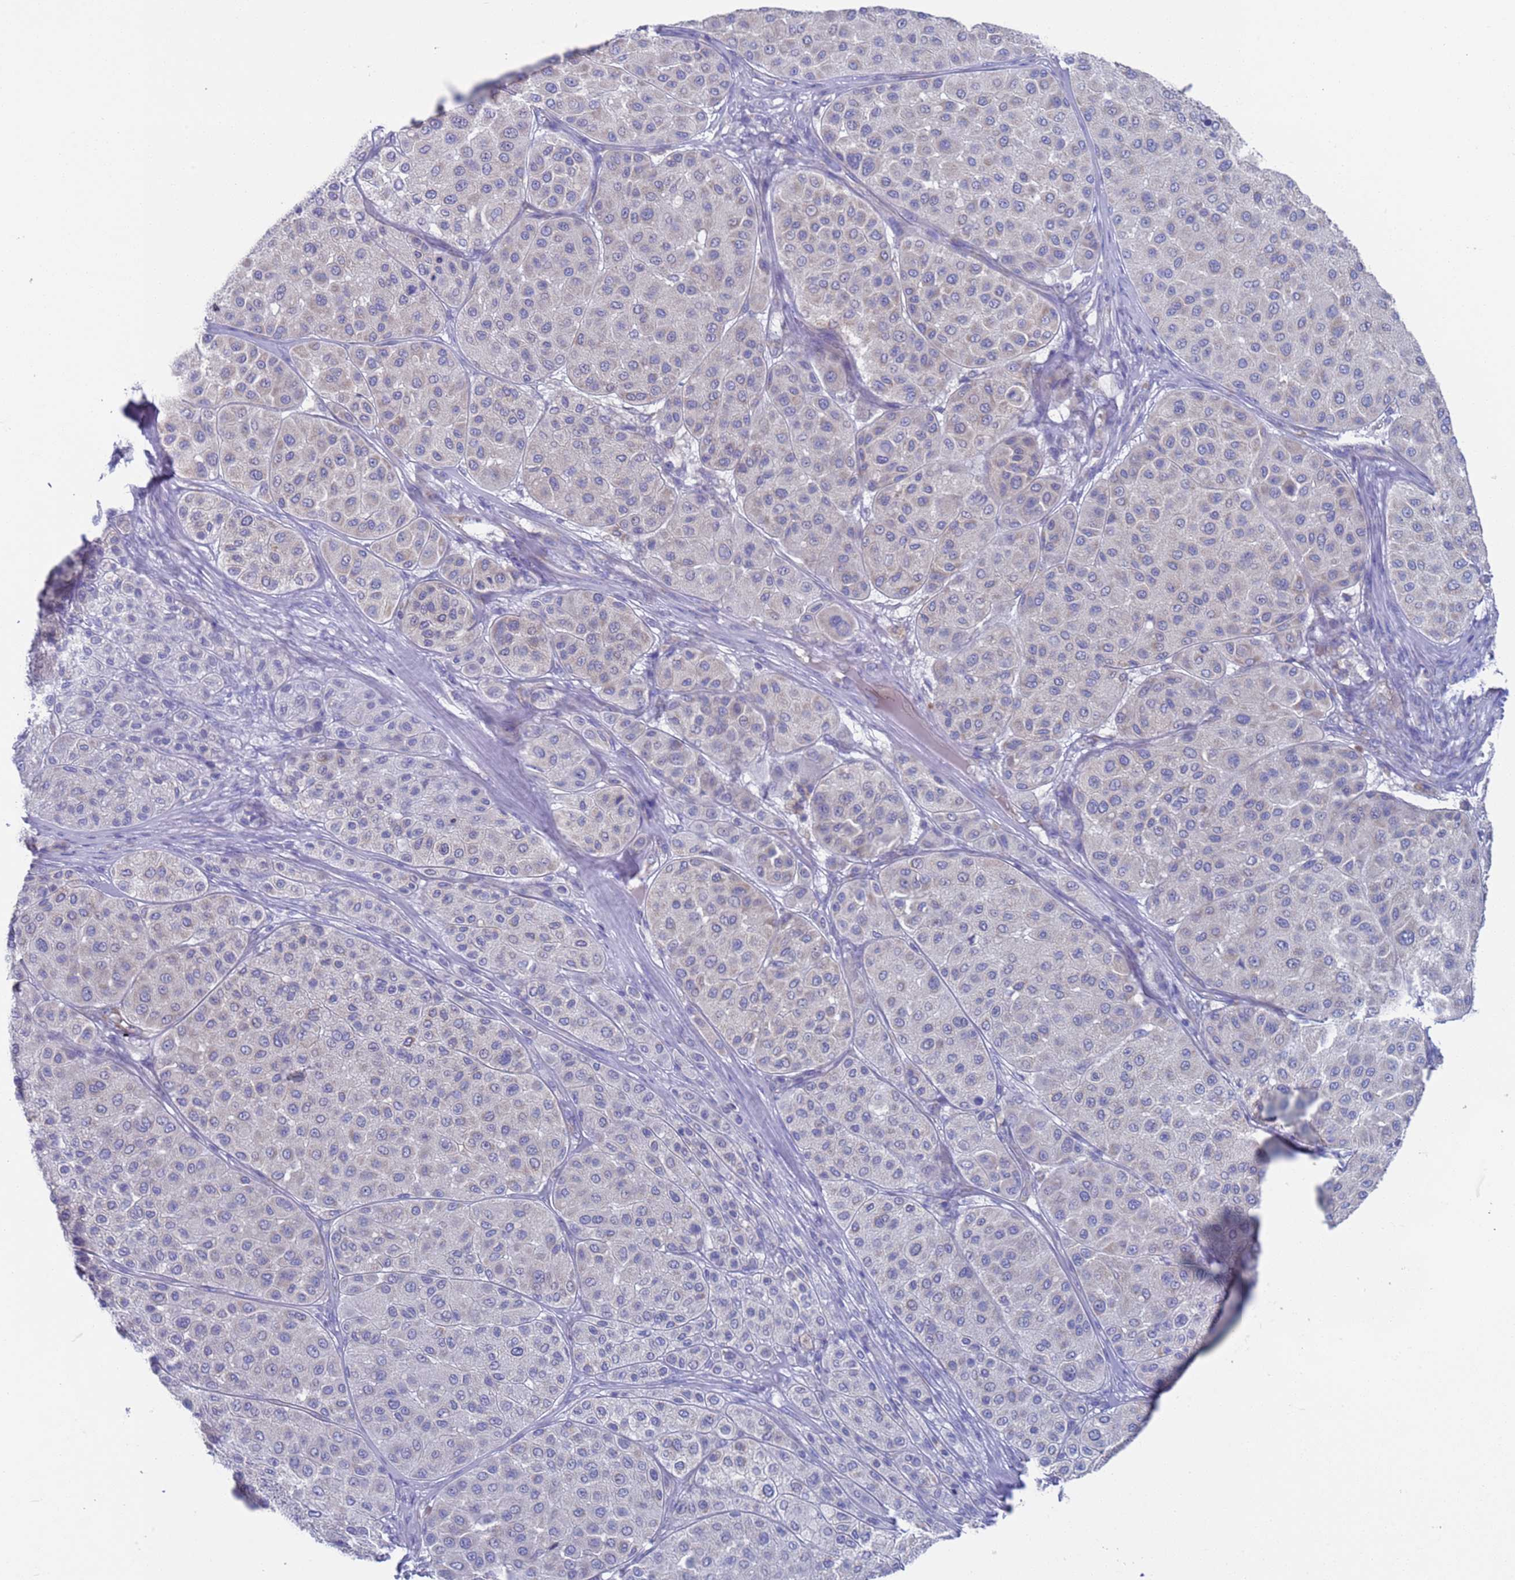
{"staining": {"intensity": "negative", "quantity": "none", "location": "none"}, "tissue": "melanoma", "cell_type": "Tumor cells", "image_type": "cancer", "snomed": [{"axis": "morphology", "description": "Malignant melanoma, Metastatic site"}, {"axis": "topography", "description": "Smooth muscle"}], "caption": "This is an immunohistochemistry (IHC) histopathology image of malignant melanoma (metastatic site). There is no staining in tumor cells.", "gene": "PET117", "patient": {"sex": "male", "age": 41}}